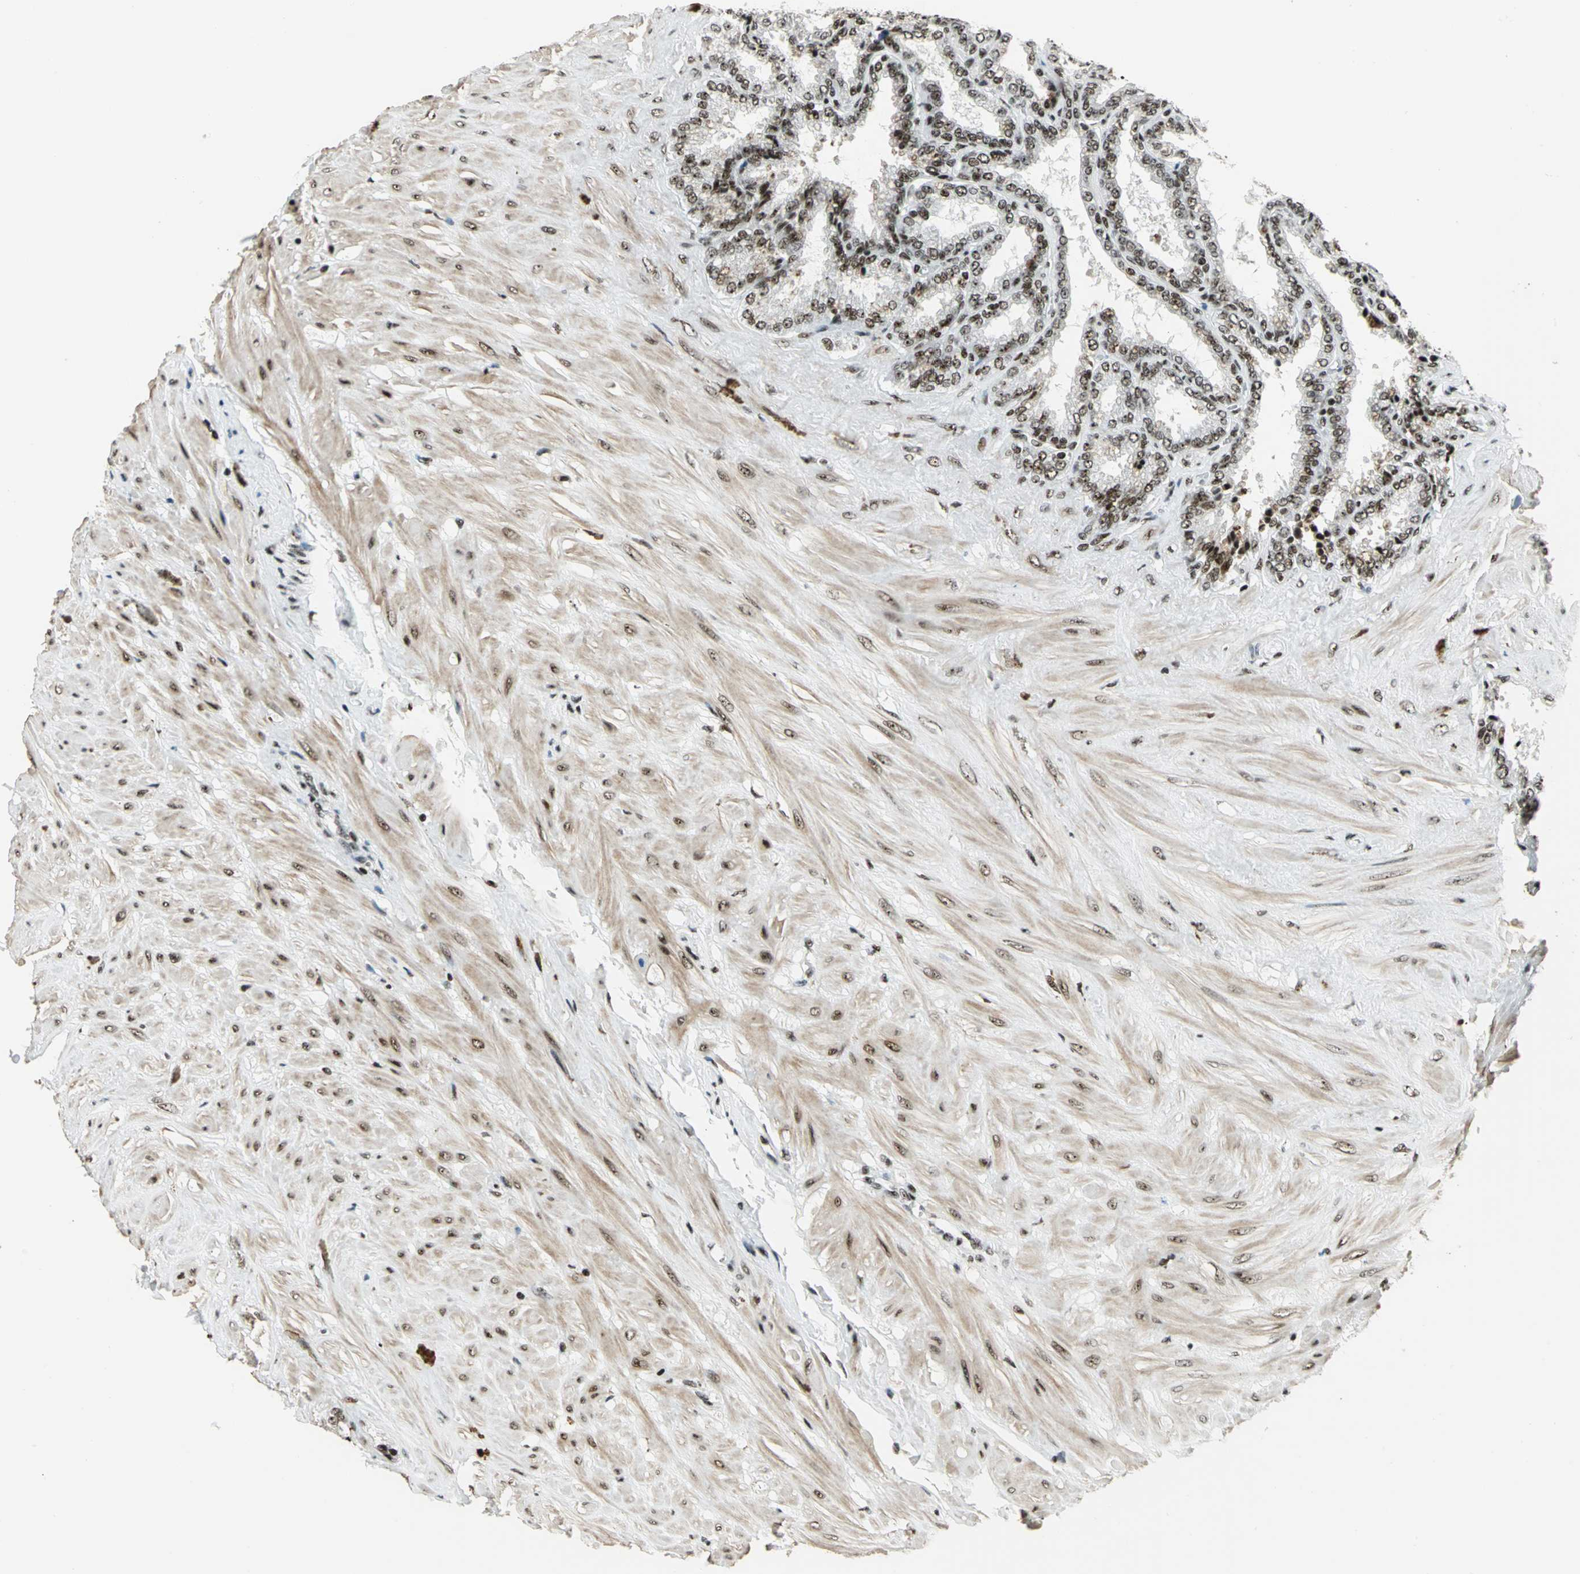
{"staining": {"intensity": "strong", "quantity": ">75%", "location": "nuclear"}, "tissue": "seminal vesicle", "cell_type": "Glandular cells", "image_type": "normal", "snomed": [{"axis": "morphology", "description": "Normal tissue, NOS"}, {"axis": "topography", "description": "Seminal veicle"}], "caption": "A brown stain highlights strong nuclear positivity of a protein in glandular cells of unremarkable seminal vesicle.", "gene": "UBTF", "patient": {"sex": "male", "age": 46}}